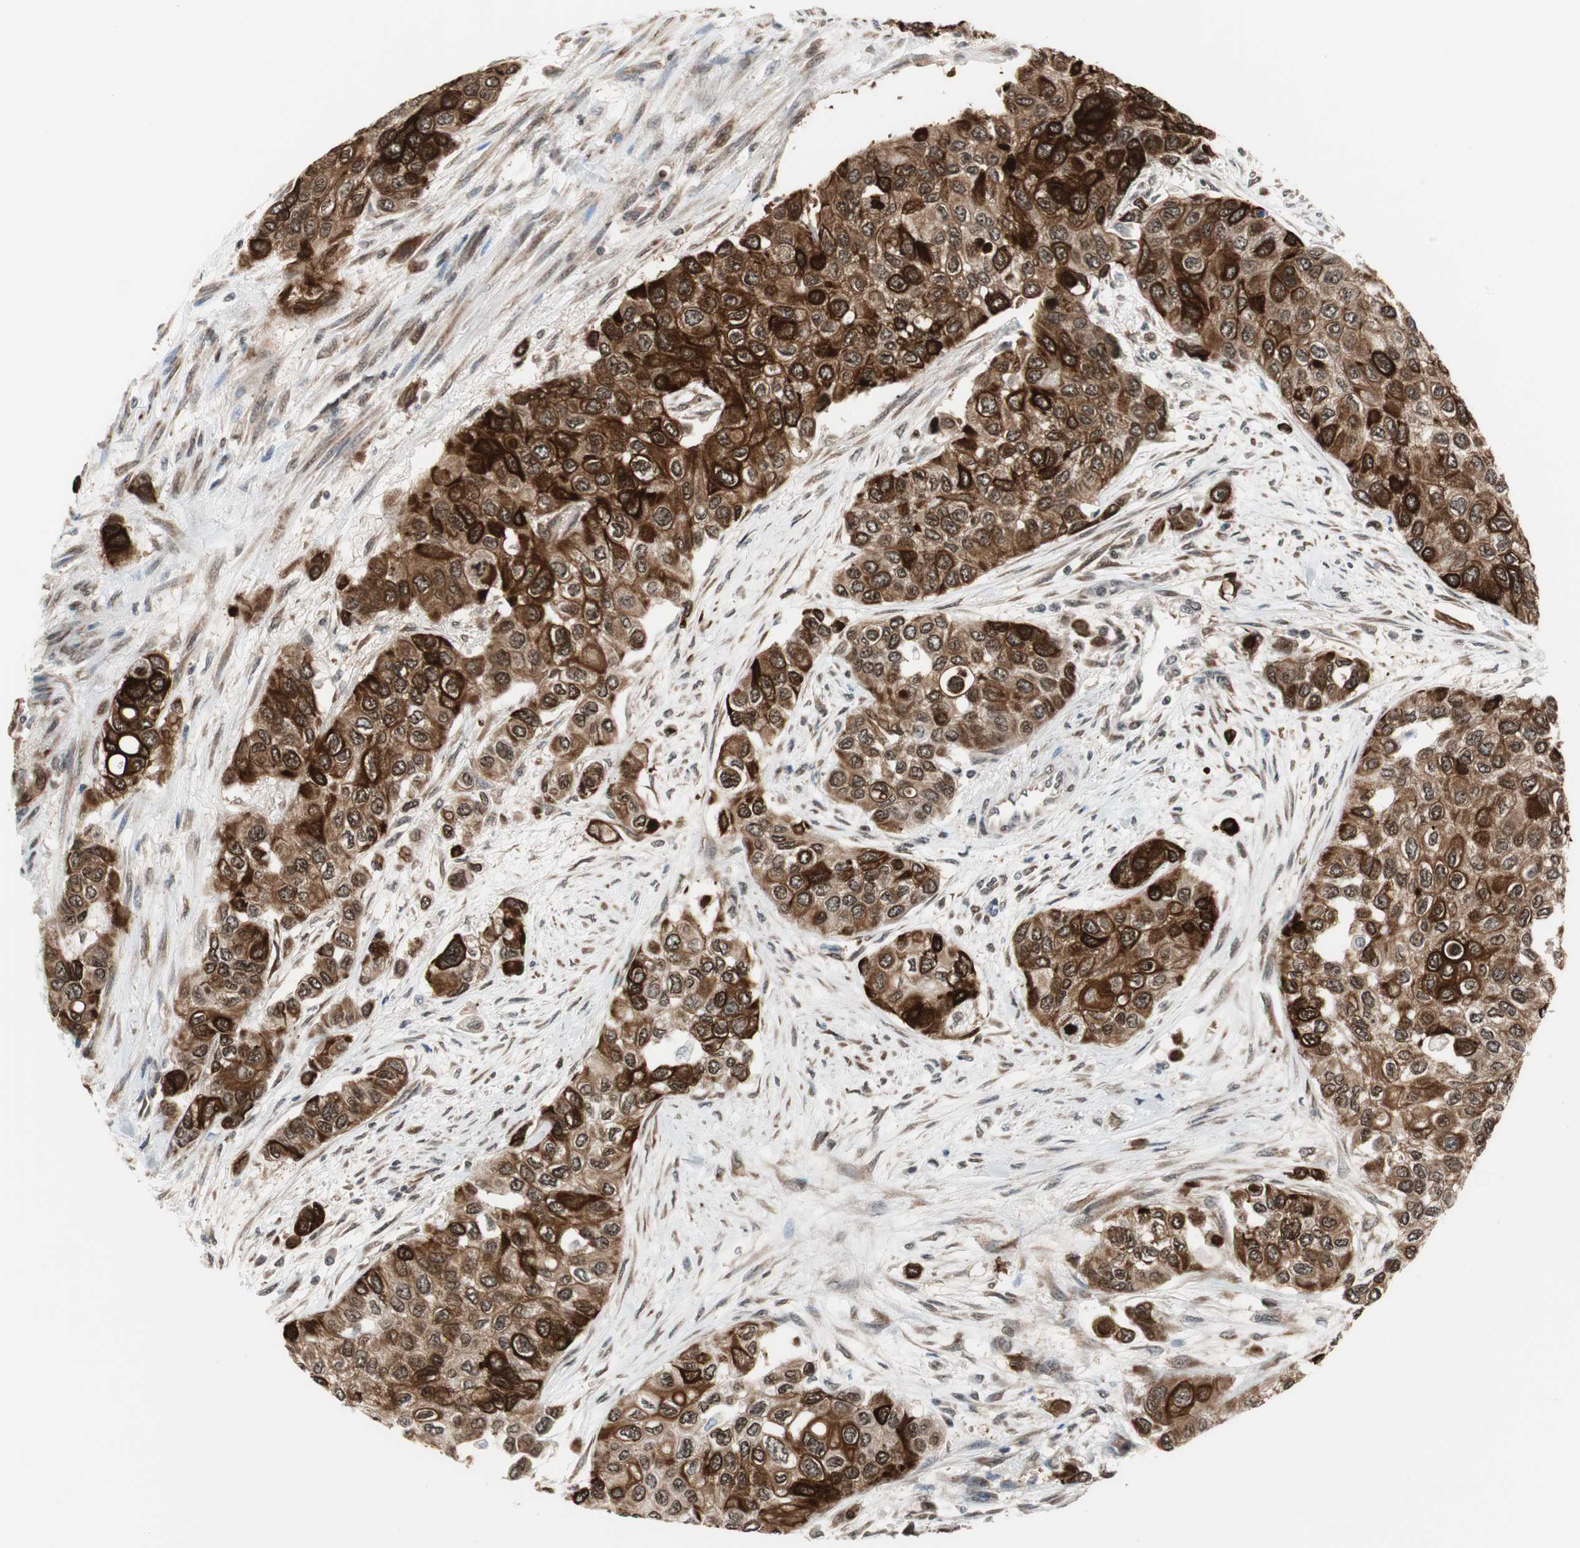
{"staining": {"intensity": "strong", "quantity": ">75%", "location": "cytoplasmic/membranous"}, "tissue": "urothelial cancer", "cell_type": "Tumor cells", "image_type": "cancer", "snomed": [{"axis": "morphology", "description": "Urothelial carcinoma, High grade"}, {"axis": "topography", "description": "Urinary bladder"}], "caption": "Immunohistochemistry (IHC) of urothelial cancer exhibits high levels of strong cytoplasmic/membranous expression in approximately >75% of tumor cells.", "gene": "ZNF512B", "patient": {"sex": "female", "age": 56}}